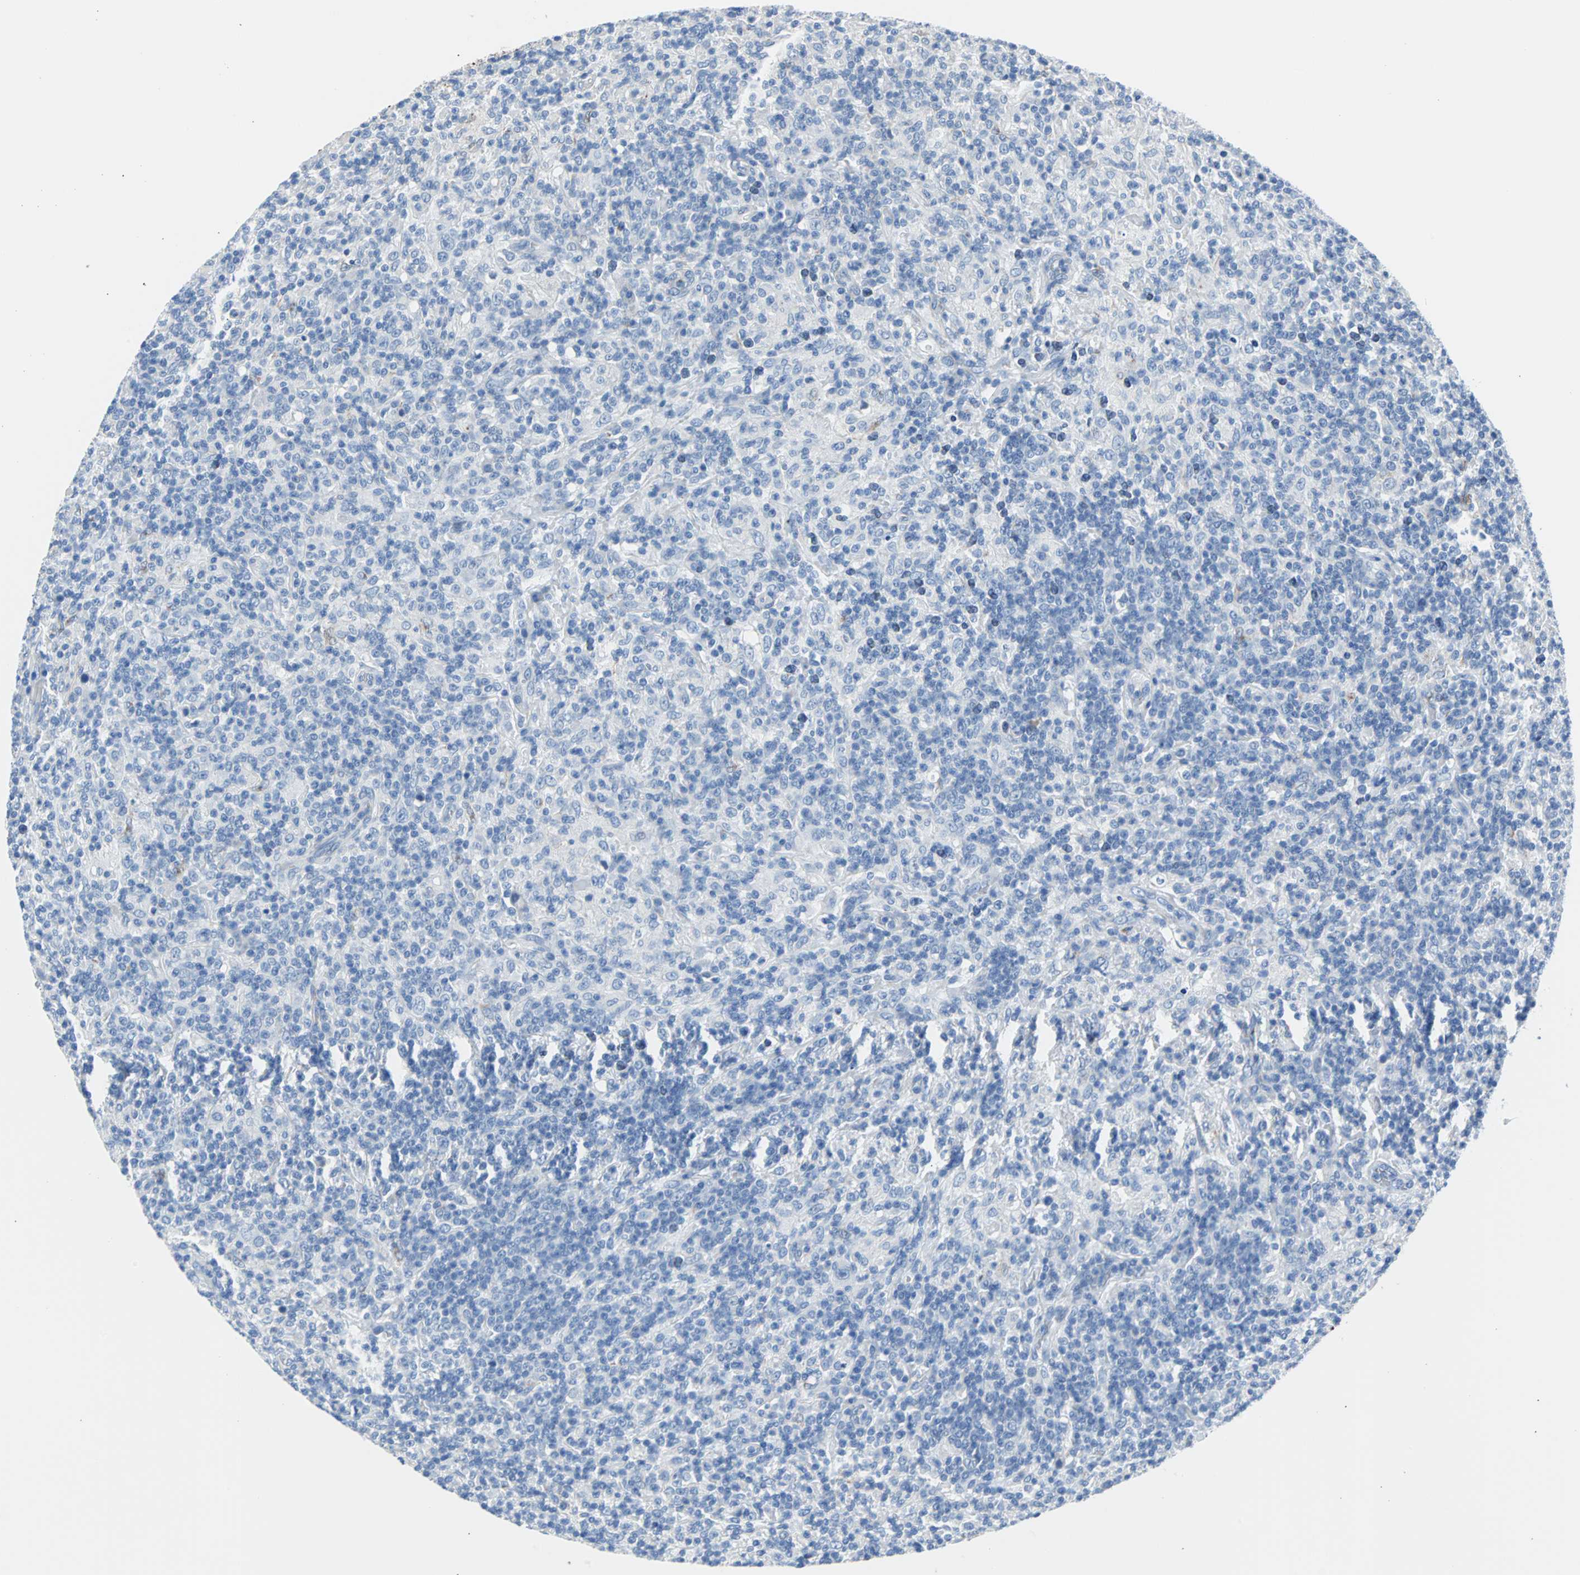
{"staining": {"intensity": "negative", "quantity": "none", "location": "none"}, "tissue": "lymphoma", "cell_type": "Tumor cells", "image_type": "cancer", "snomed": [{"axis": "morphology", "description": "Hodgkin's disease, NOS"}, {"axis": "topography", "description": "Lymph node"}], "caption": "This is an immunohistochemistry image of Hodgkin's disease. There is no staining in tumor cells.", "gene": "KRT7", "patient": {"sex": "male", "age": 70}}